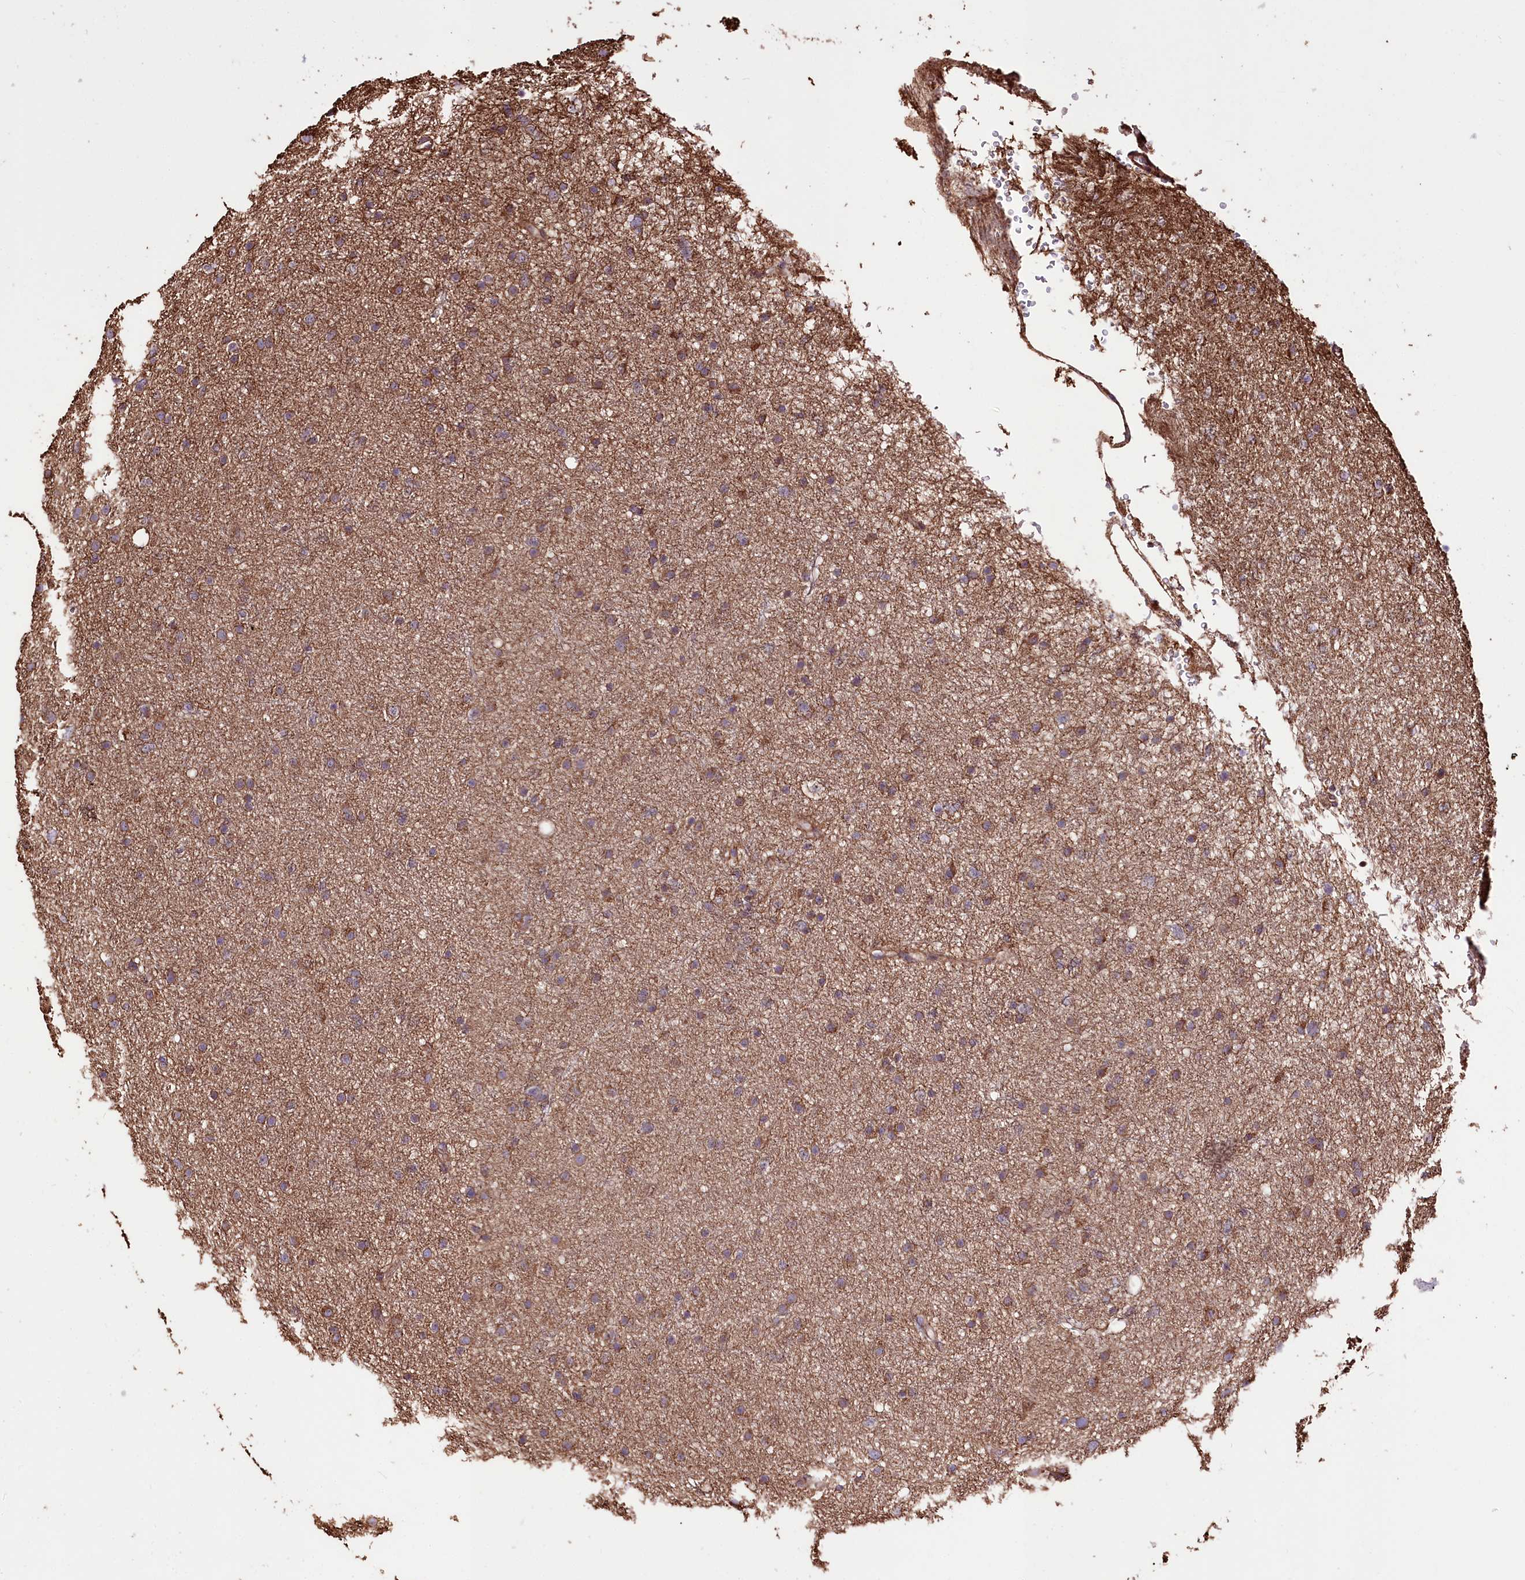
{"staining": {"intensity": "moderate", "quantity": ">75%", "location": "cytoplasmic/membranous"}, "tissue": "glioma", "cell_type": "Tumor cells", "image_type": "cancer", "snomed": [{"axis": "morphology", "description": "Glioma, malignant, Low grade"}, {"axis": "topography", "description": "Cerebral cortex"}], "caption": "Tumor cells demonstrate moderate cytoplasmic/membranous positivity in about >75% of cells in malignant glioma (low-grade).", "gene": "WWC1", "patient": {"sex": "female", "age": 39}}